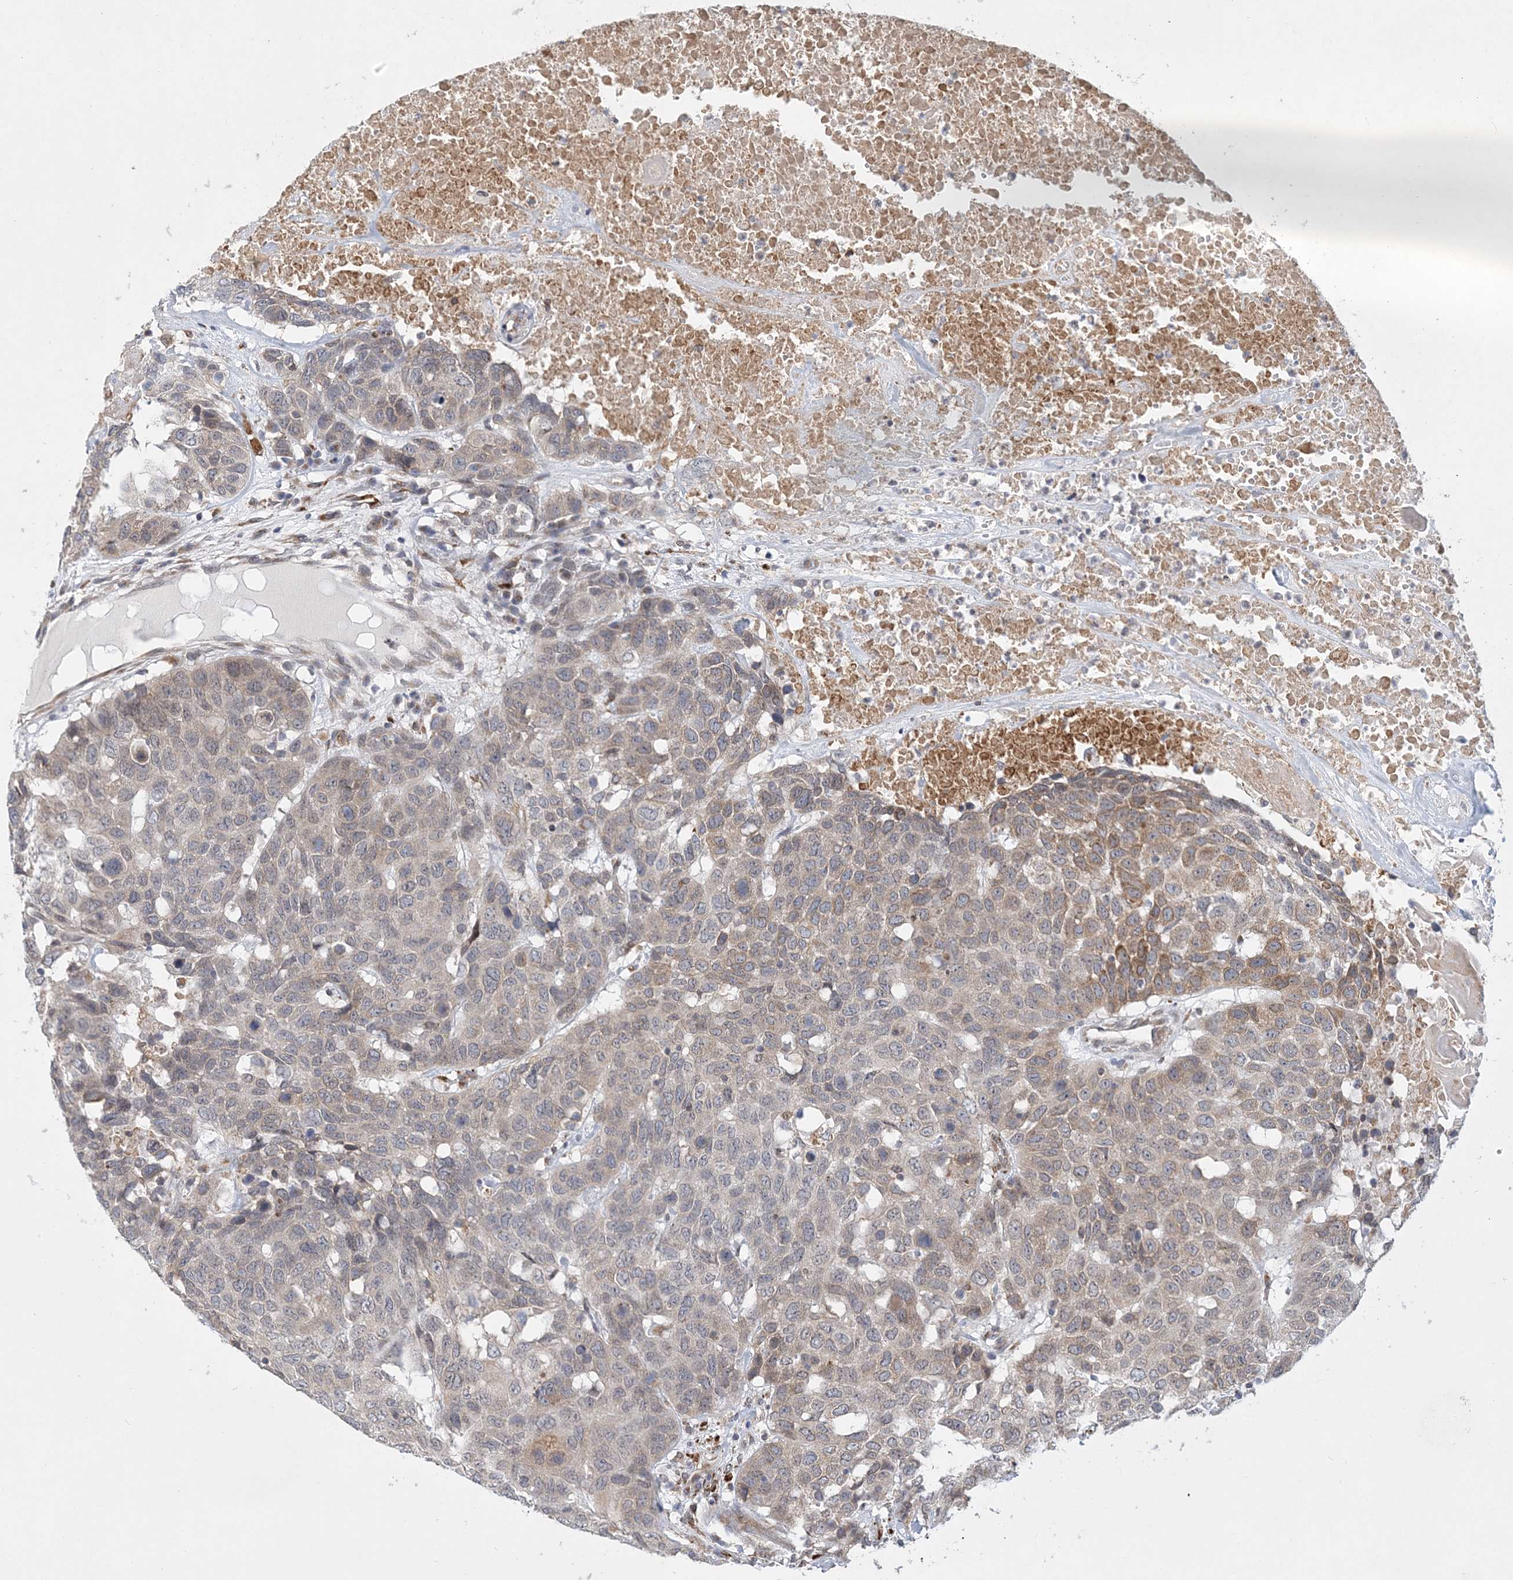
{"staining": {"intensity": "moderate", "quantity": "<25%", "location": "cytoplasmic/membranous"}, "tissue": "head and neck cancer", "cell_type": "Tumor cells", "image_type": "cancer", "snomed": [{"axis": "morphology", "description": "Squamous cell carcinoma, NOS"}, {"axis": "topography", "description": "Head-Neck"}], "caption": "Head and neck cancer stained with a protein marker reveals moderate staining in tumor cells.", "gene": "PCYOX1L", "patient": {"sex": "male", "age": 66}}